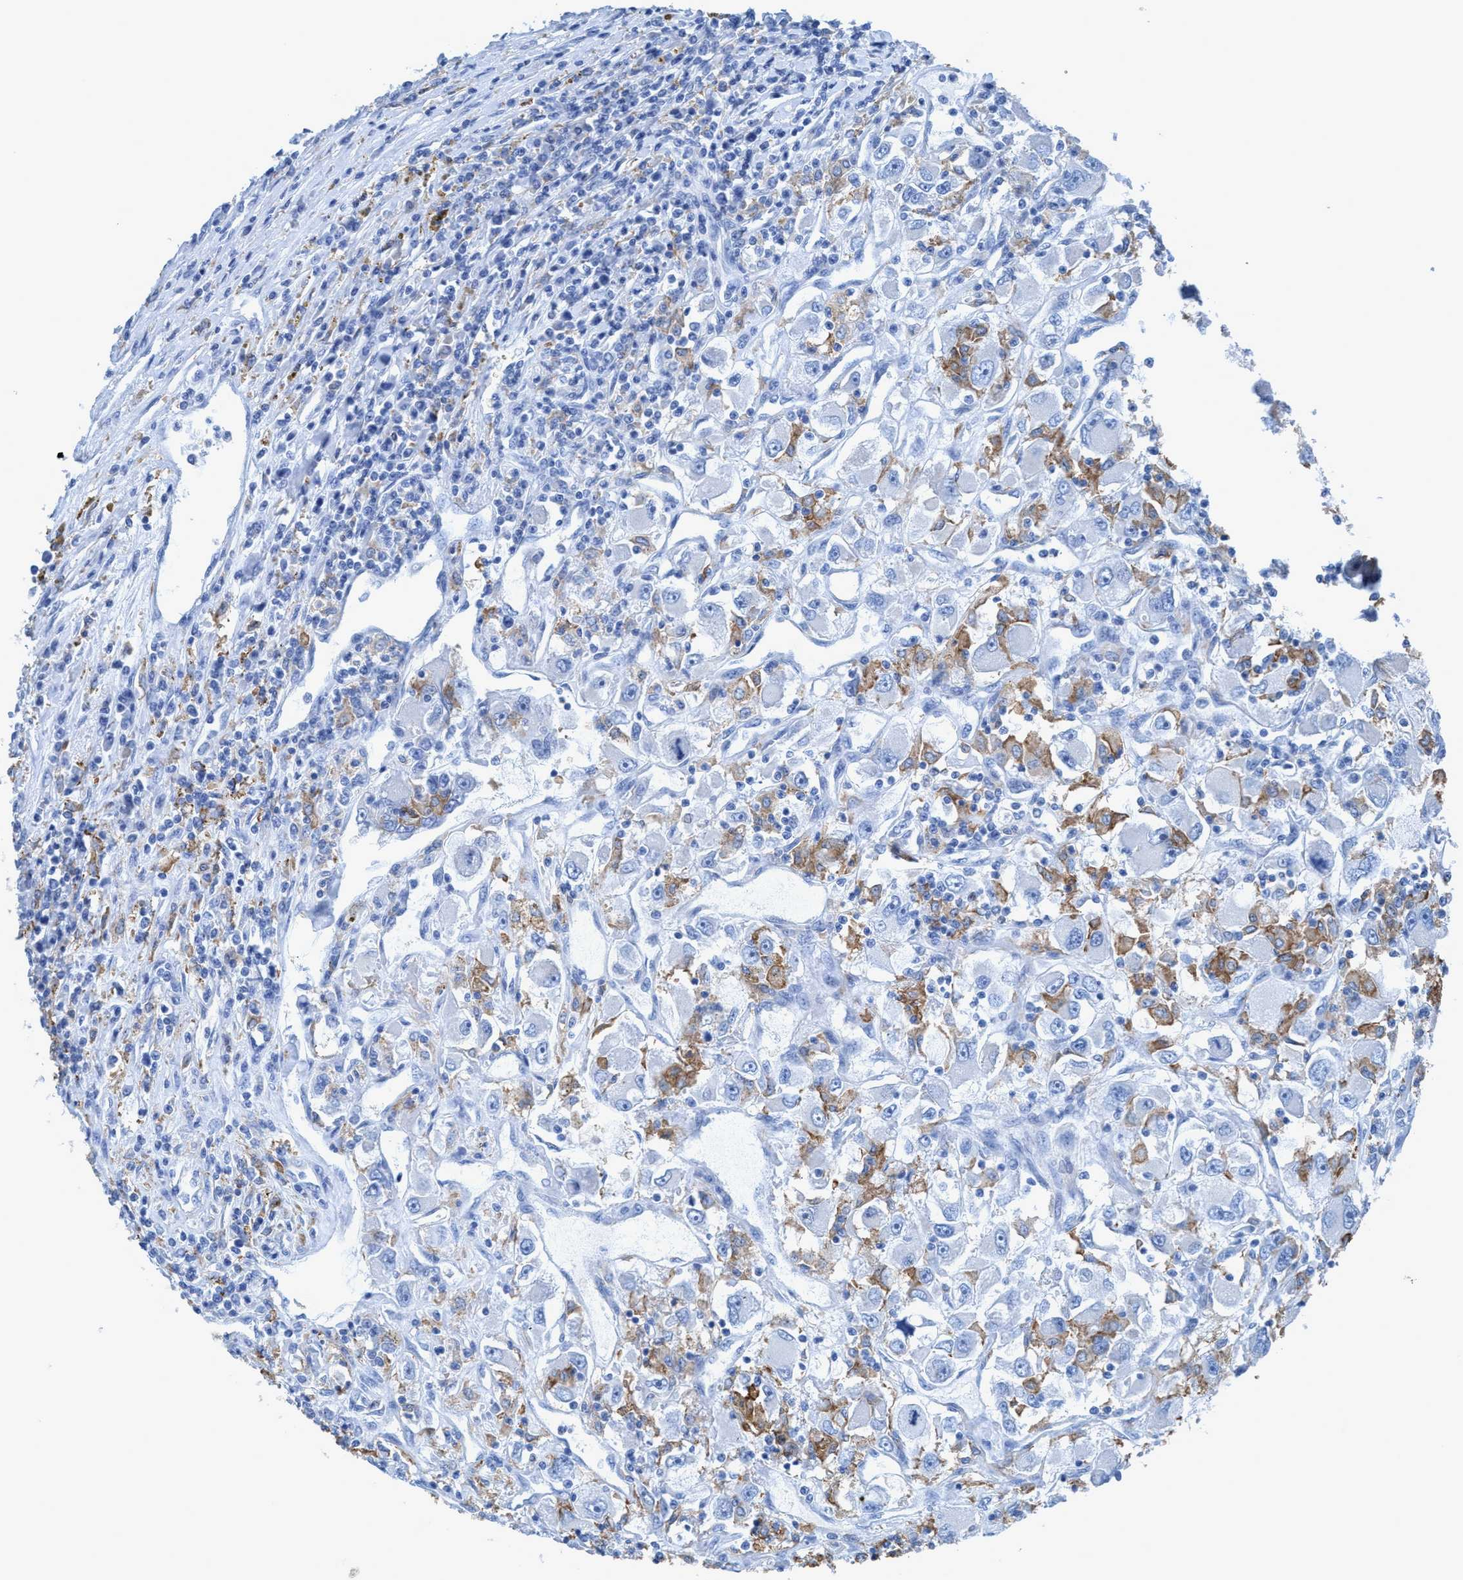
{"staining": {"intensity": "negative", "quantity": "none", "location": "none"}, "tissue": "renal cancer", "cell_type": "Tumor cells", "image_type": "cancer", "snomed": [{"axis": "morphology", "description": "Adenocarcinoma, NOS"}, {"axis": "topography", "description": "Kidney"}], "caption": "DAB immunohistochemical staining of human renal cancer (adenocarcinoma) shows no significant staining in tumor cells.", "gene": "DNAI1", "patient": {"sex": "female", "age": 52}}